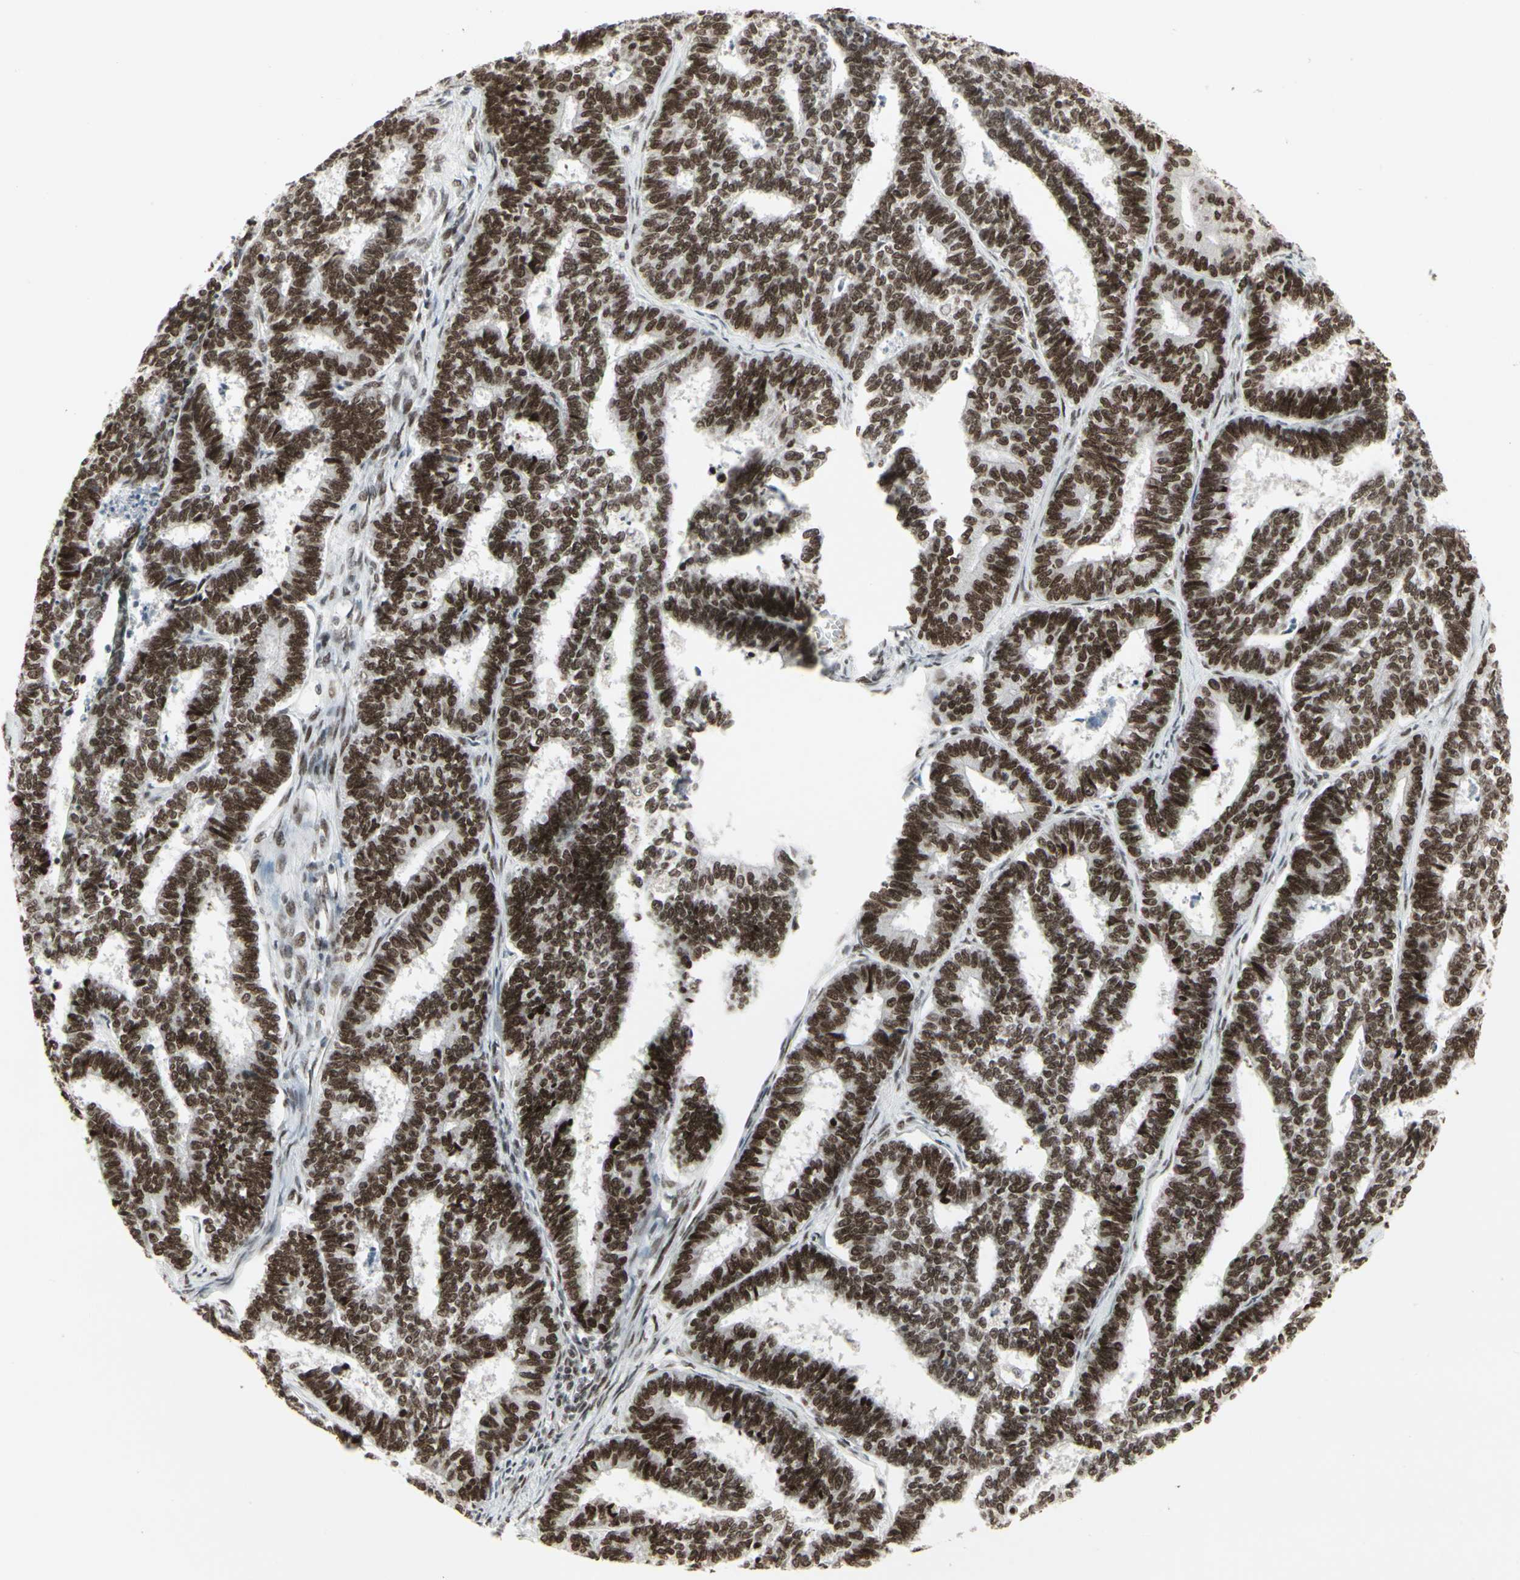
{"staining": {"intensity": "strong", "quantity": ">75%", "location": "nuclear"}, "tissue": "endometrial cancer", "cell_type": "Tumor cells", "image_type": "cancer", "snomed": [{"axis": "morphology", "description": "Adenocarcinoma, NOS"}, {"axis": "topography", "description": "Endometrium"}], "caption": "Immunohistochemical staining of adenocarcinoma (endometrial) displays high levels of strong nuclear staining in about >75% of tumor cells.", "gene": "HMG20A", "patient": {"sex": "female", "age": 70}}